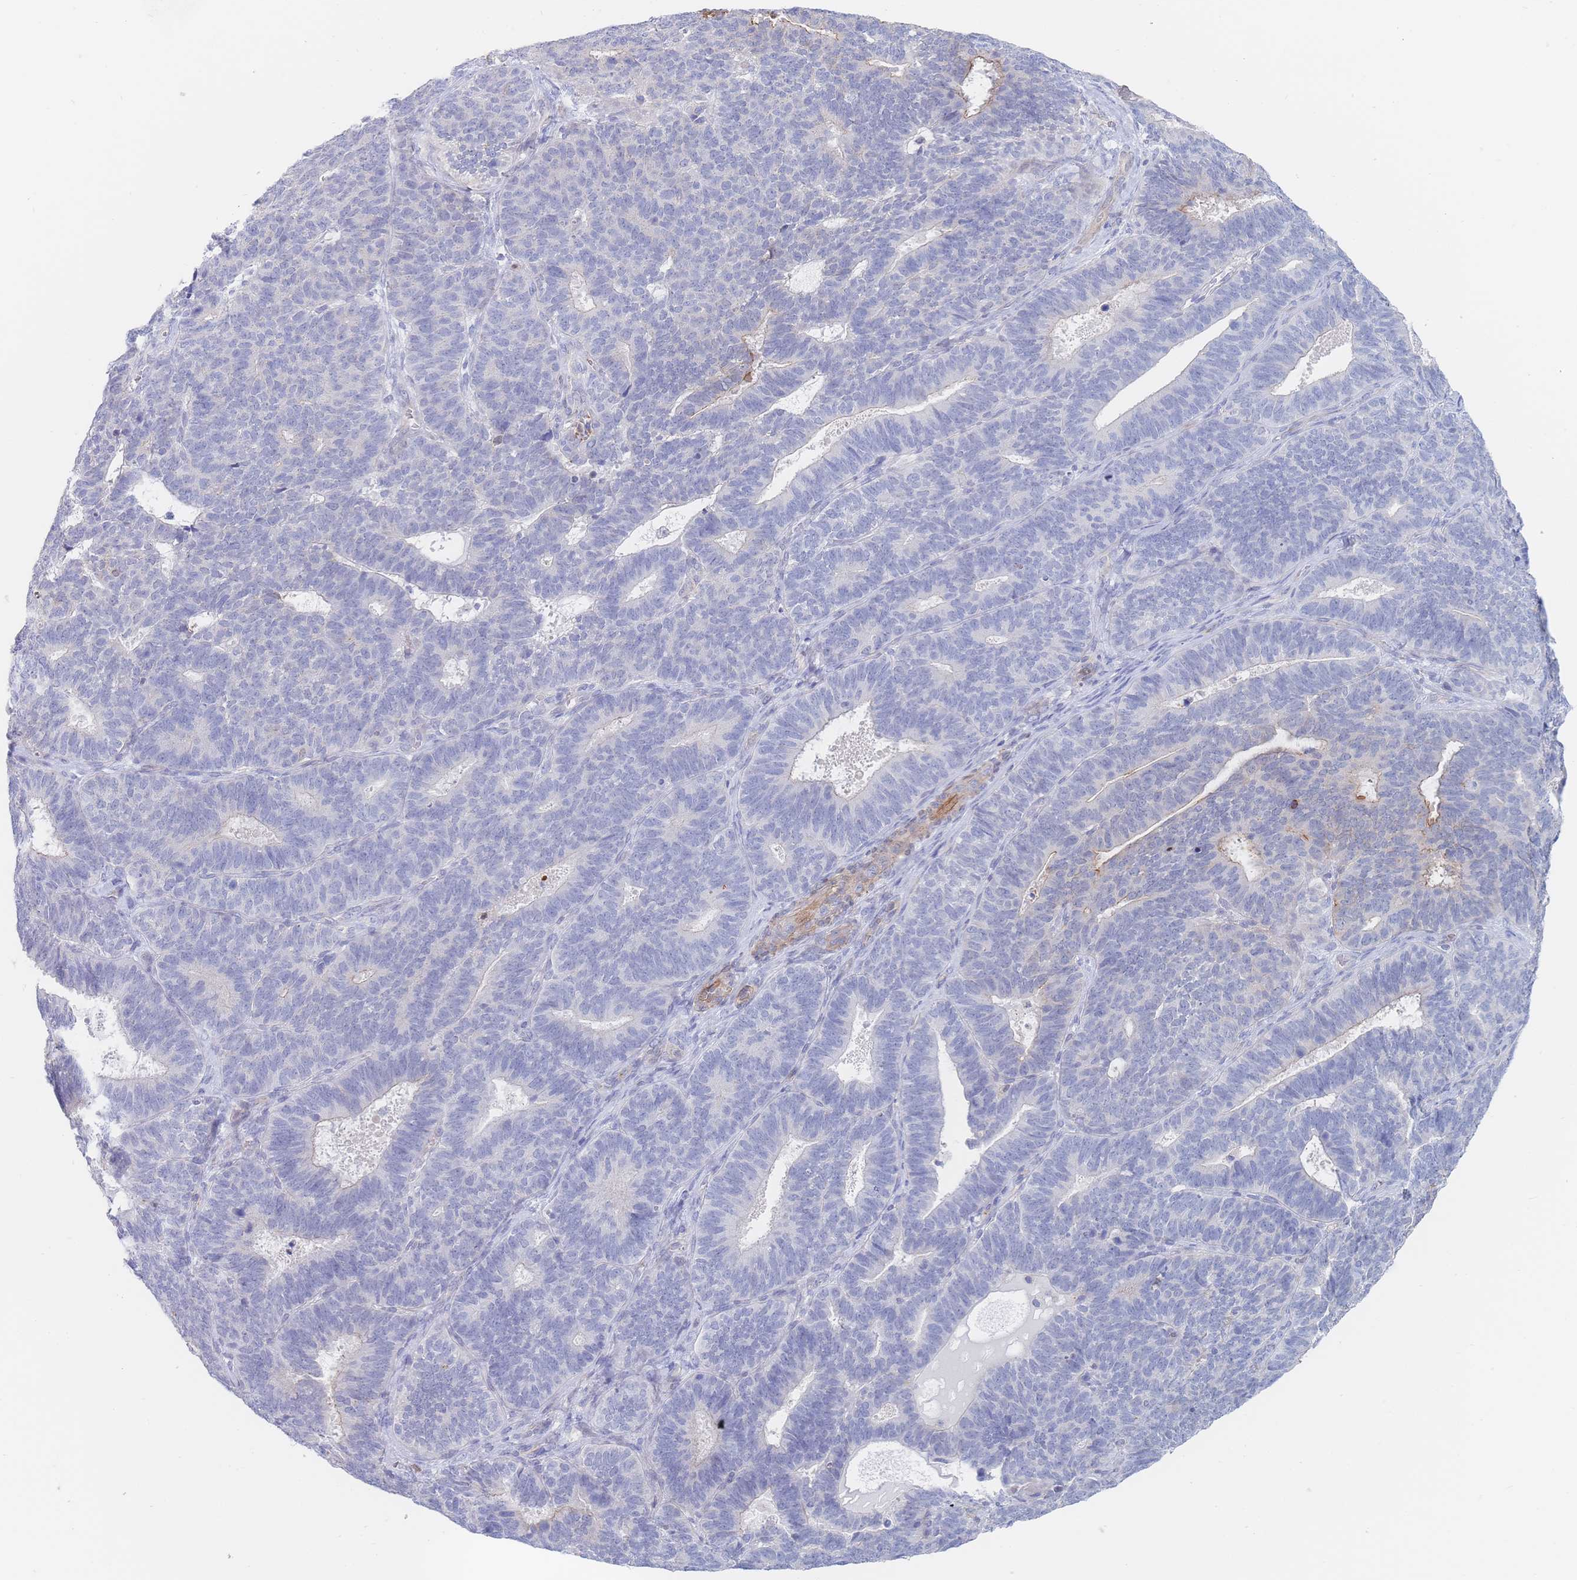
{"staining": {"intensity": "negative", "quantity": "none", "location": "none"}, "tissue": "endometrial cancer", "cell_type": "Tumor cells", "image_type": "cancer", "snomed": [{"axis": "morphology", "description": "Adenocarcinoma, NOS"}, {"axis": "topography", "description": "Endometrium"}], "caption": "Histopathology image shows no protein expression in tumor cells of endometrial cancer (adenocarcinoma) tissue. (DAB (3,3'-diaminobenzidine) immunohistochemistry (IHC) visualized using brightfield microscopy, high magnification).", "gene": "G6PC1", "patient": {"sex": "female", "age": 70}}